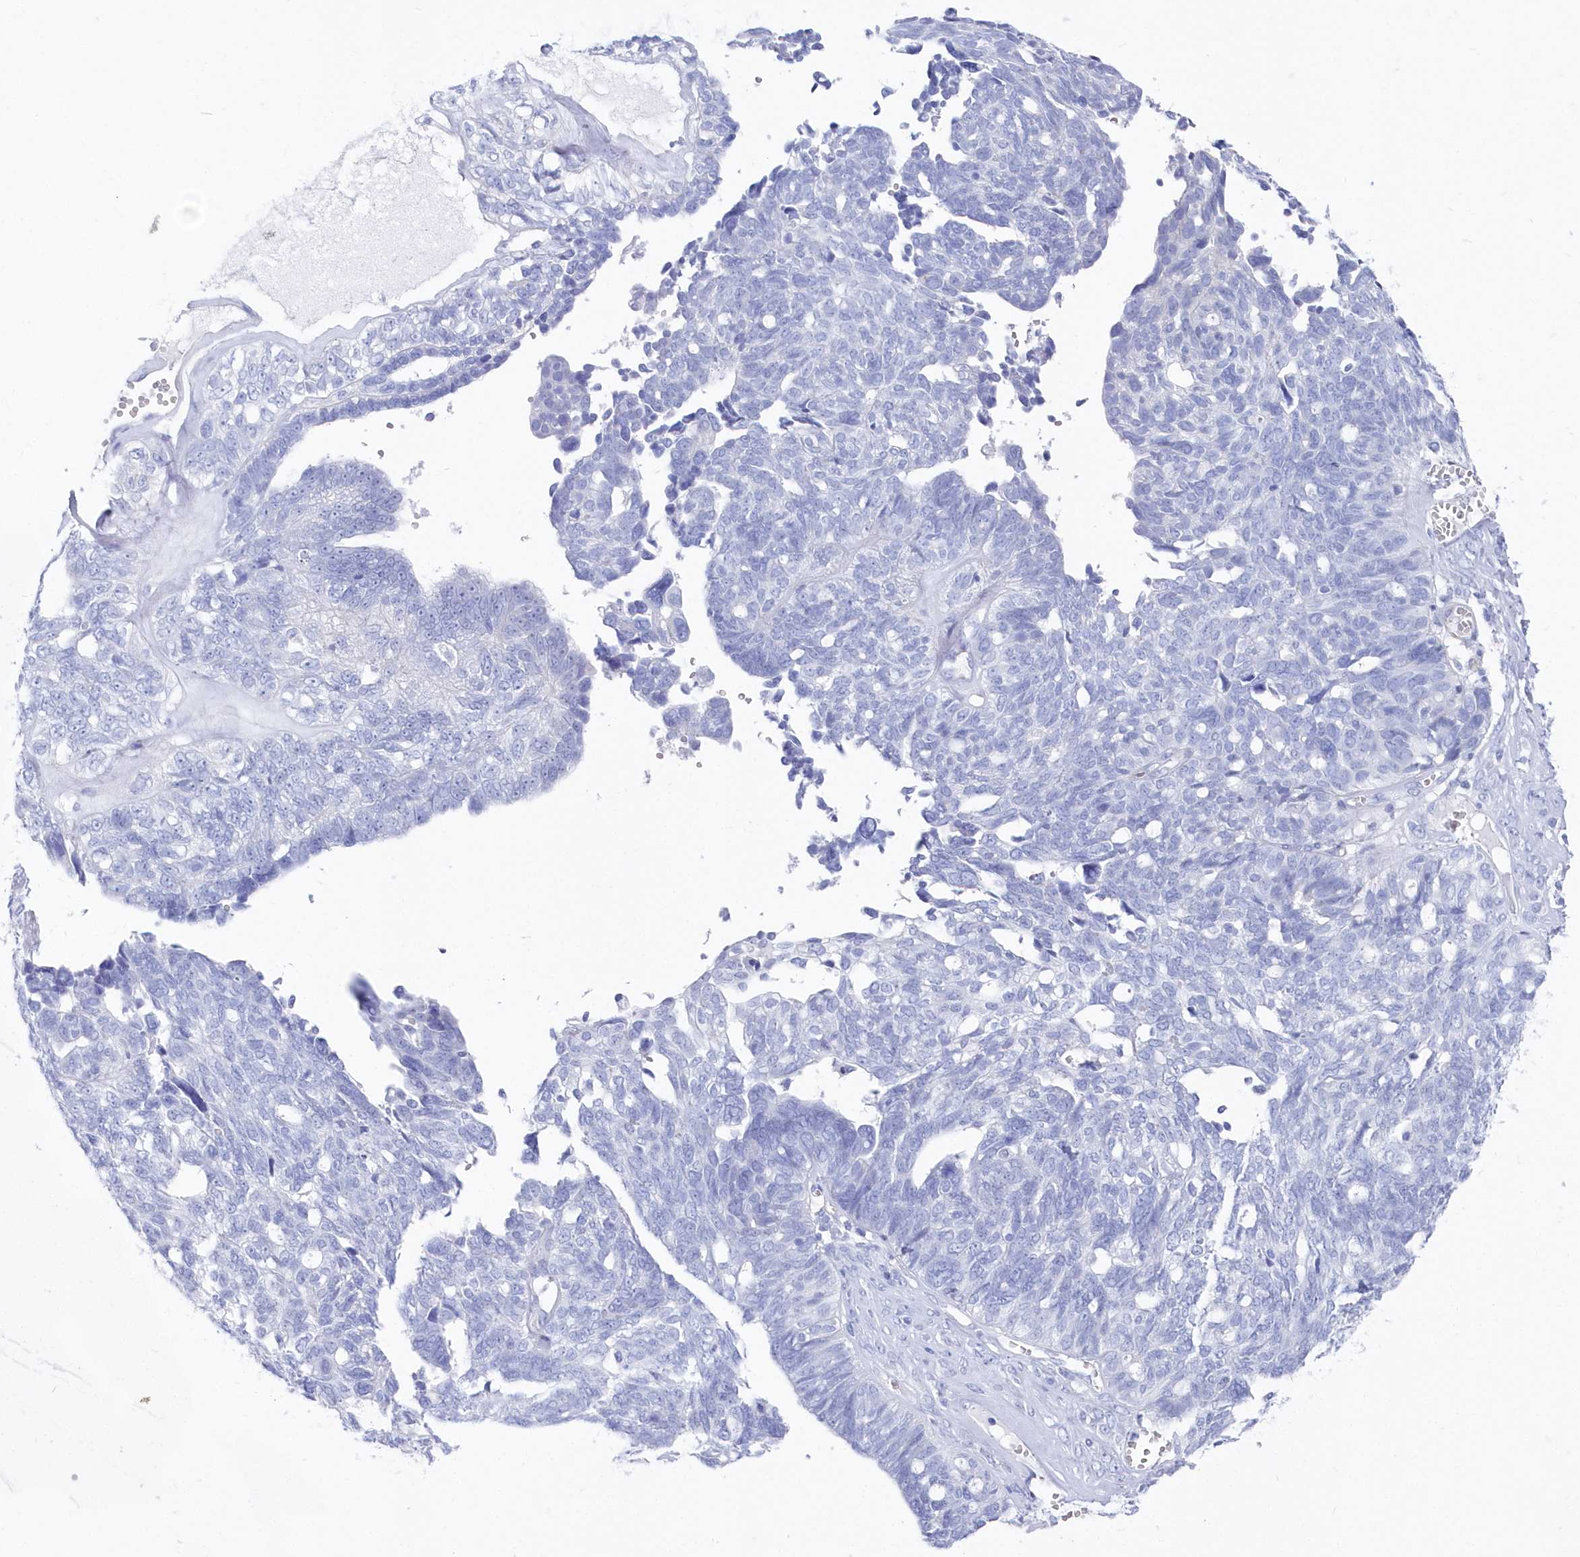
{"staining": {"intensity": "negative", "quantity": "none", "location": "none"}, "tissue": "ovarian cancer", "cell_type": "Tumor cells", "image_type": "cancer", "snomed": [{"axis": "morphology", "description": "Cystadenocarcinoma, serous, NOS"}, {"axis": "topography", "description": "Ovary"}], "caption": "Immunohistochemistry (IHC) micrograph of neoplastic tissue: ovarian cancer (serous cystadenocarcinoma) stained with DAB (3,3'-diaminobenzidine) reveals no significant protein positivity in tumor cells.", "gene": "CSNK1G2", "patient": {"sex": "female", "age": 79}}